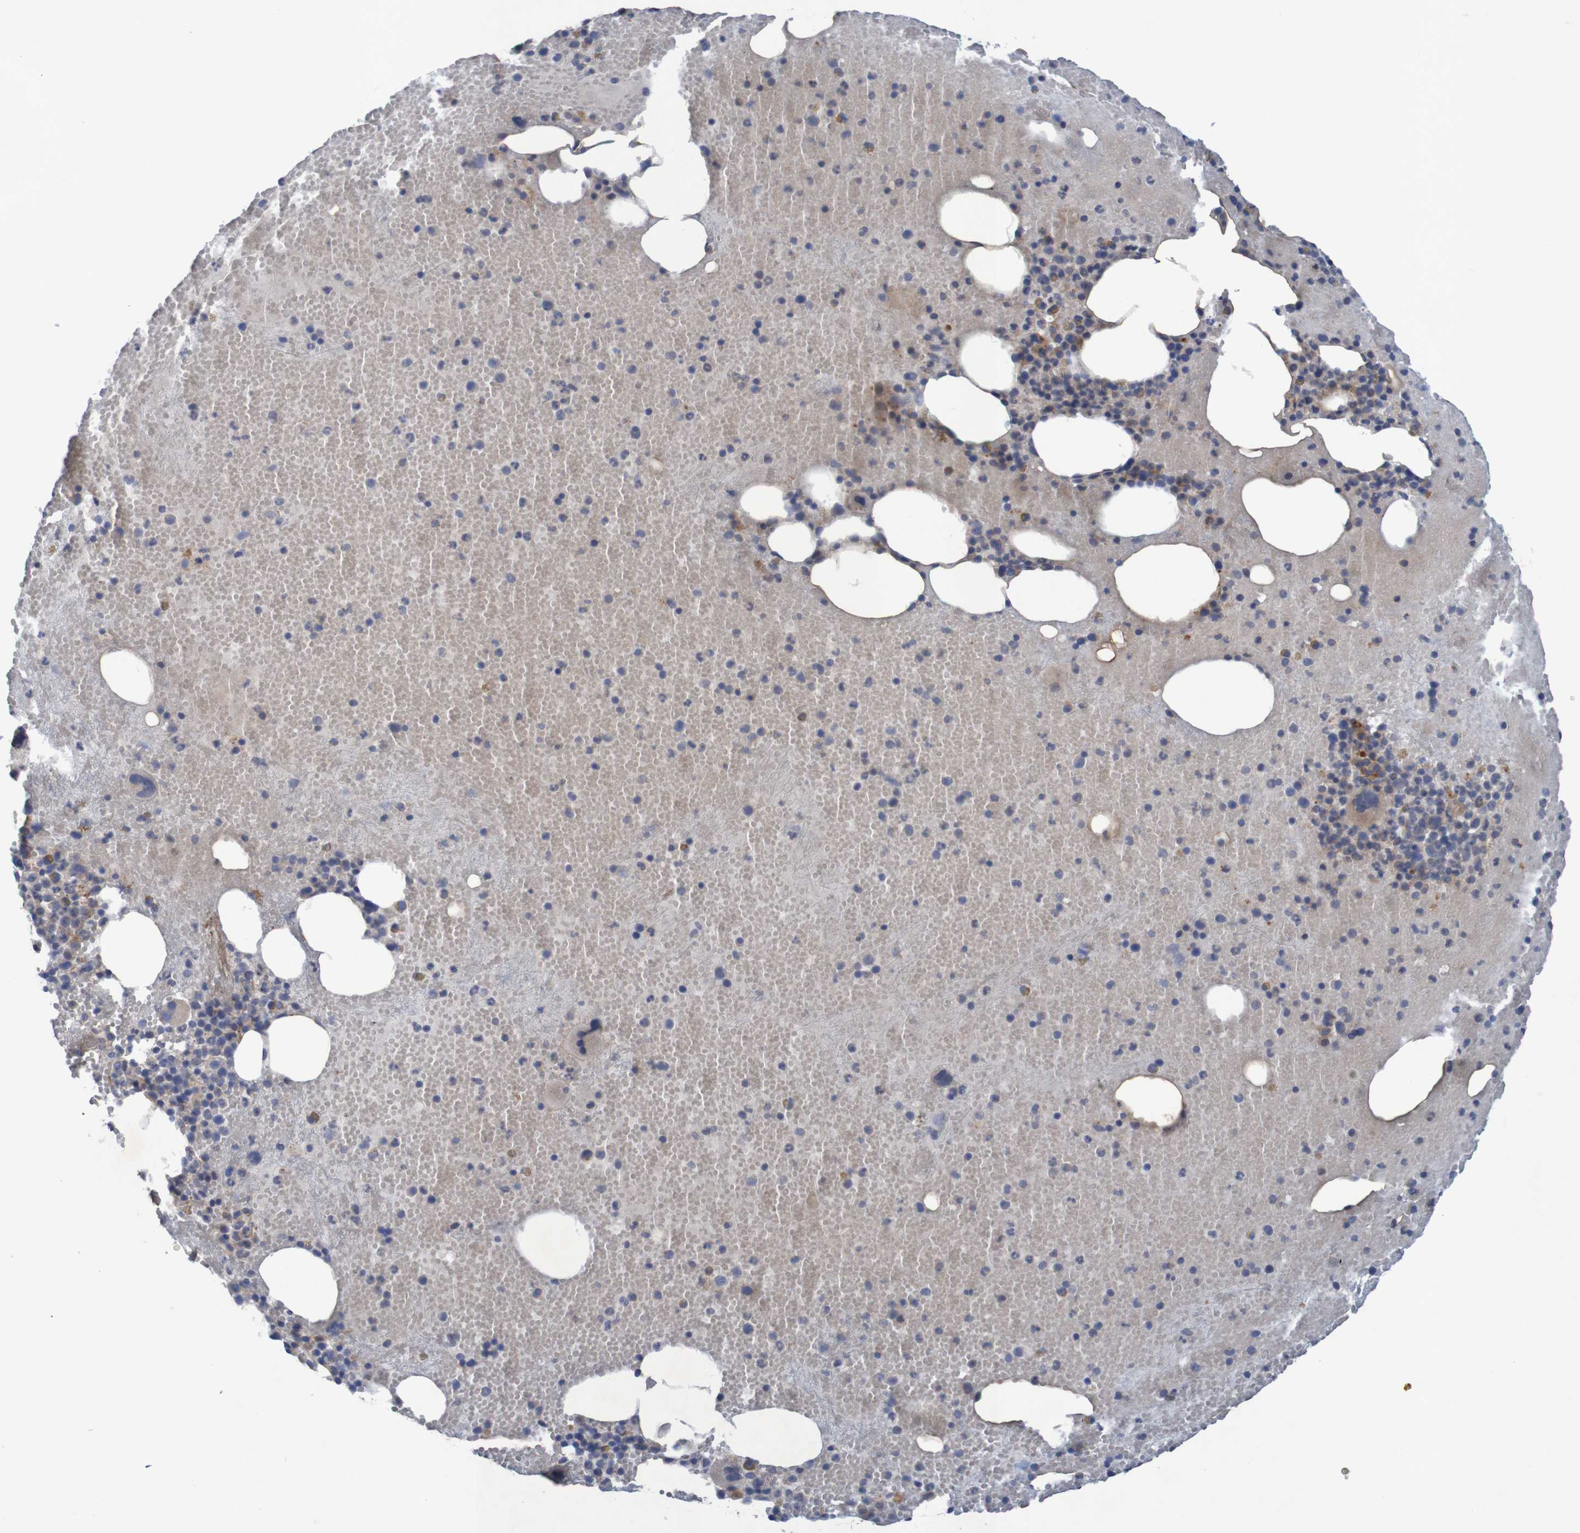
{"staining": {"intensity": "strong", "quantity": "<25%", "location": "cytoplasmic/membranous"}, "tissue": "bone marrow", "cell_type": "Hematopoietic cells", "image_type": "normal", "snomed": [{"axis": "morphology", "description": "Normal tissue, NOS"}, {"axis": "morphology", "description": "Inflammation, NOS"}, {"axis": "topography", "description": "Bone marrow"}], "caption": "Immunohistochemistry (IHC) of benign human bone marrow reveals medium levels of strong cytoplasmic/membranous expression in about <25% of hematopoietic cells.", "gene": "ANGPT4", "patient": {"sex": "male", "age": 43}}